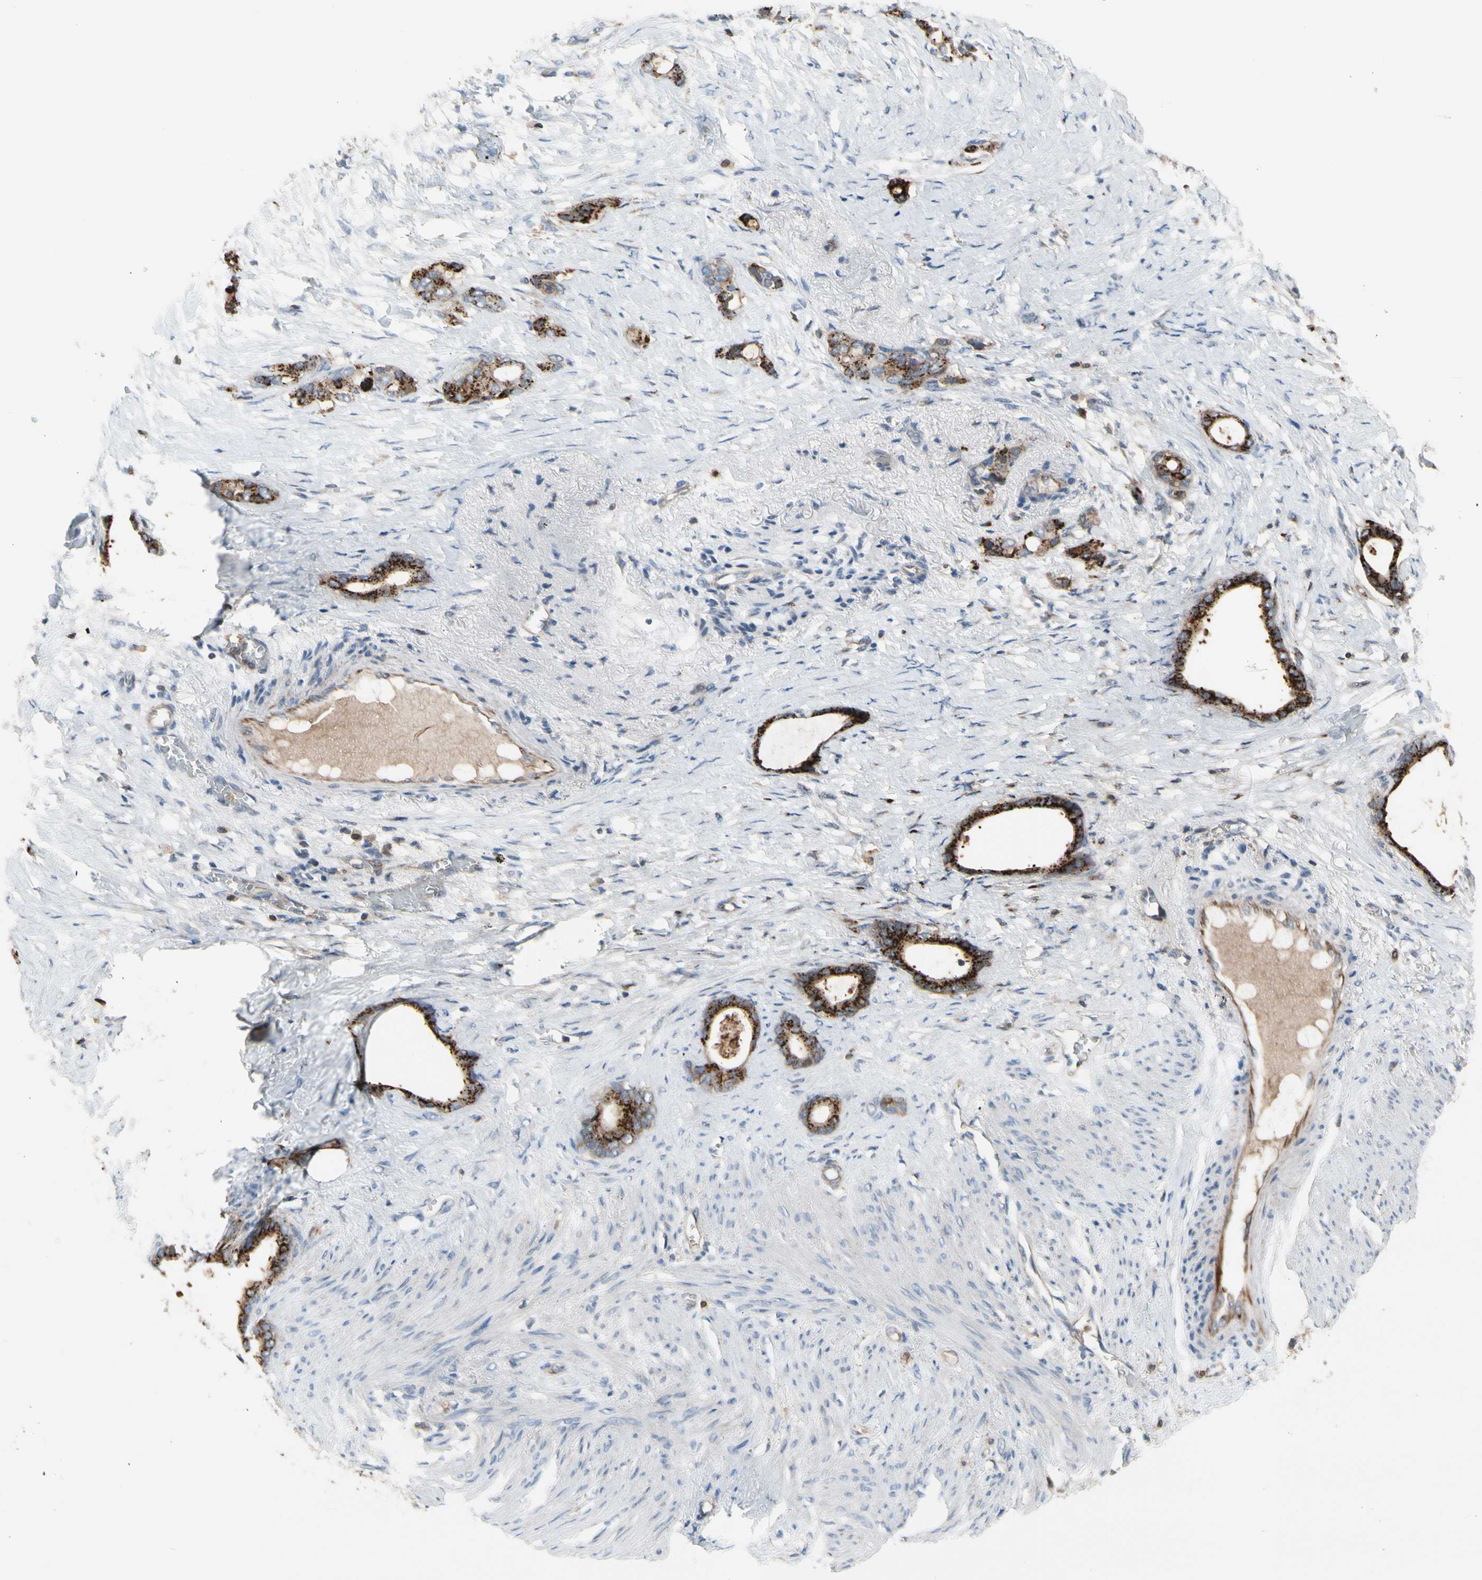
{"staining": {"intensity": "strong", "quantity": ">75%", "location": "cytoplasmic/membranous"}, "tissue": "stomach cancer", "cell_type": "Tumor cells", "image_type": "cancer", "snomed": [{"axis": "morphology", "description": "Adenocarcinoma, NOS"}, {"axis": "topography", "description": "Stomach"}], "caption": "Adenocarcinoma (stomach) stained for a protein (brown) exhibits strong cytoplasmic/membranous positive expression in approximately >75% of tumor cells.", "gene": "GALNT5", "patient": {"sex": "female", "age": 75}}